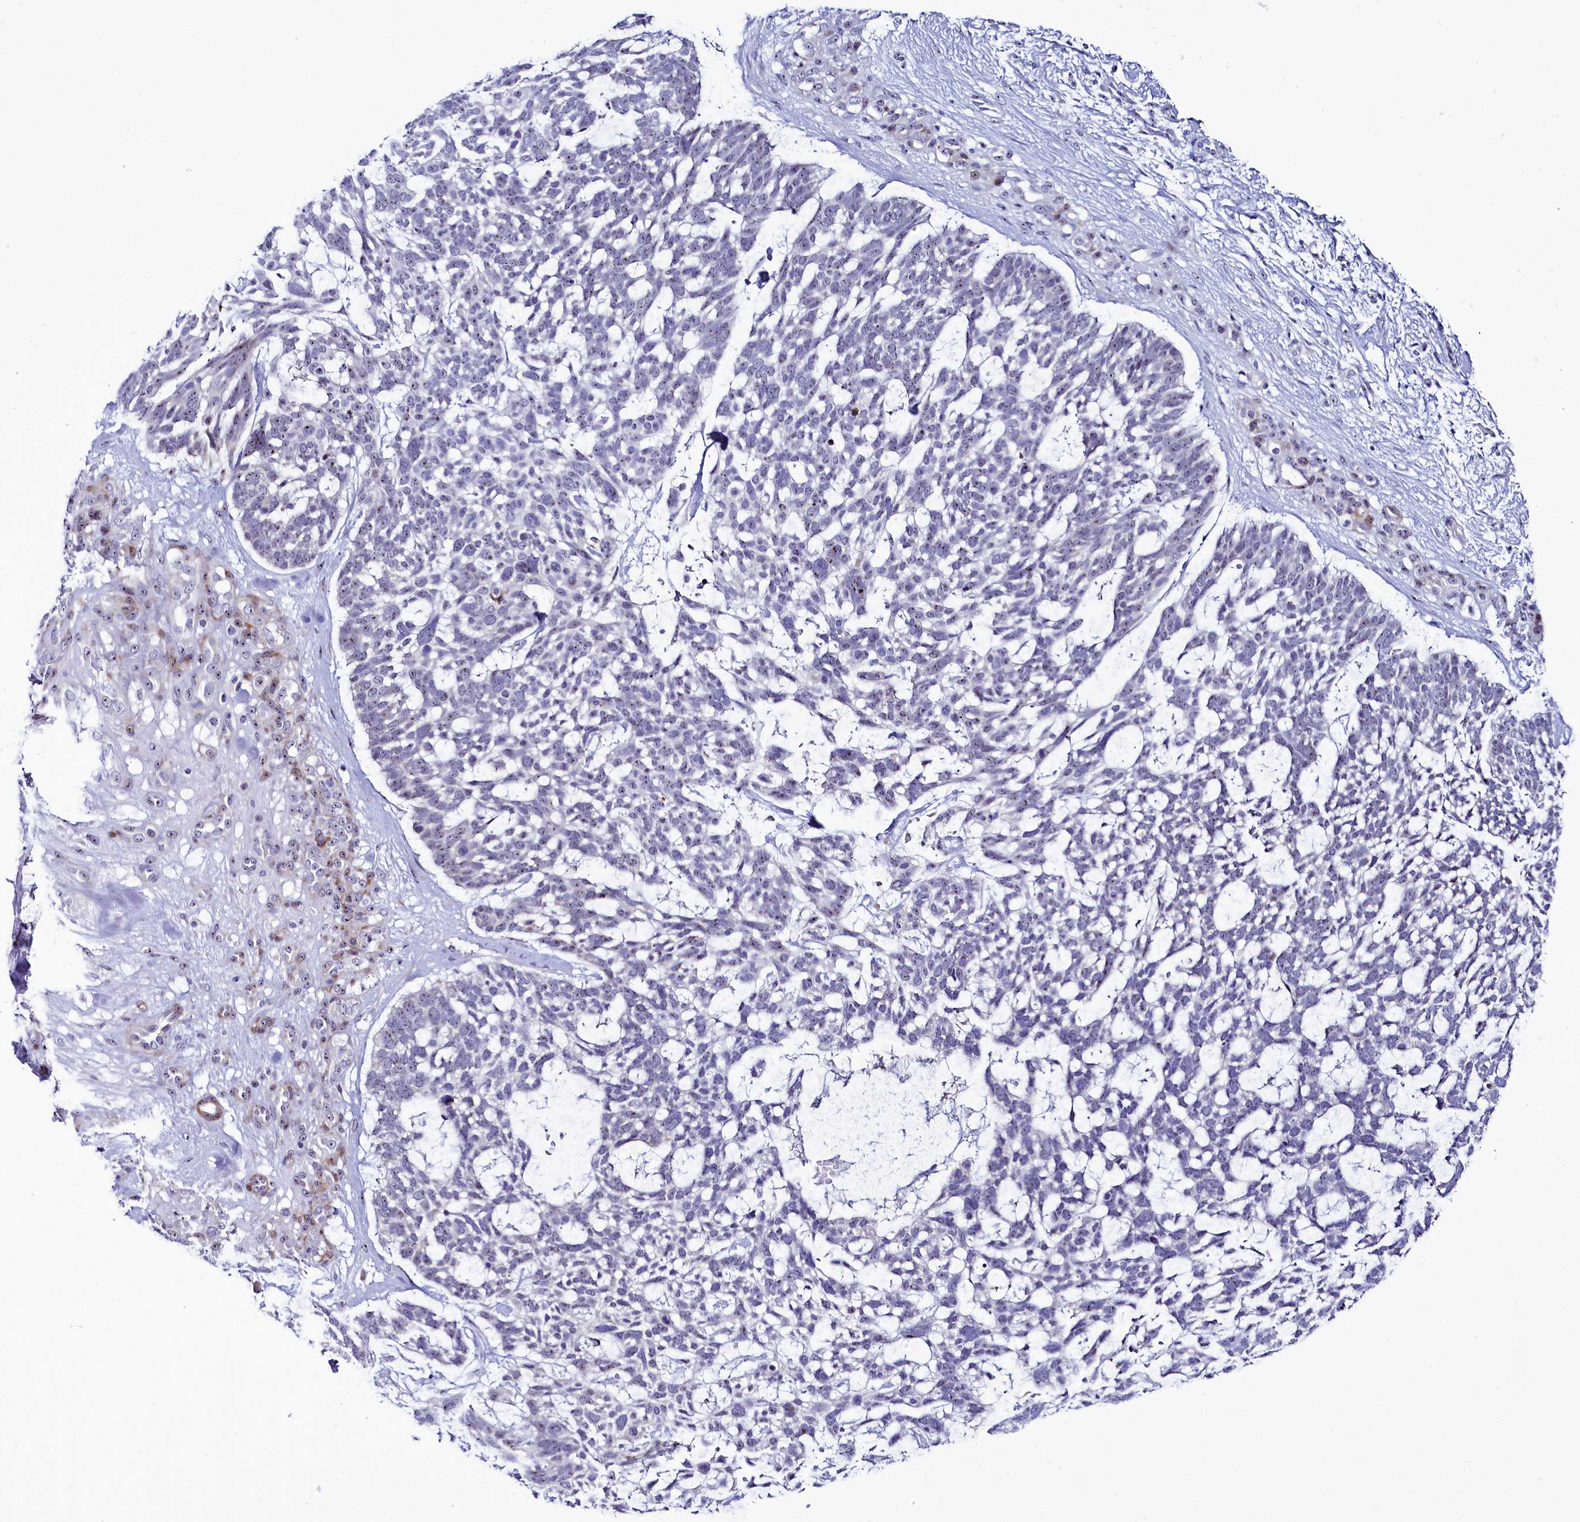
{"staining": {"intensity": "negative", "quantity": "none", "location": "none"}, "tissue": "skin cancer", "cell_type": "Tumor cells", "image_type": "cancer", "snomed": [{"axis": "morphology", "description": "Basal cell carcinoma"}, {"axis": "topography", "description": "Skin"}], "caption": "Photomicrograph shows no protein expression in tumor cells of skin cancer (basal cell carcinoma) tissue.", "gene": "TCOF1", "patient": {"sex": "male", "age": 88}}